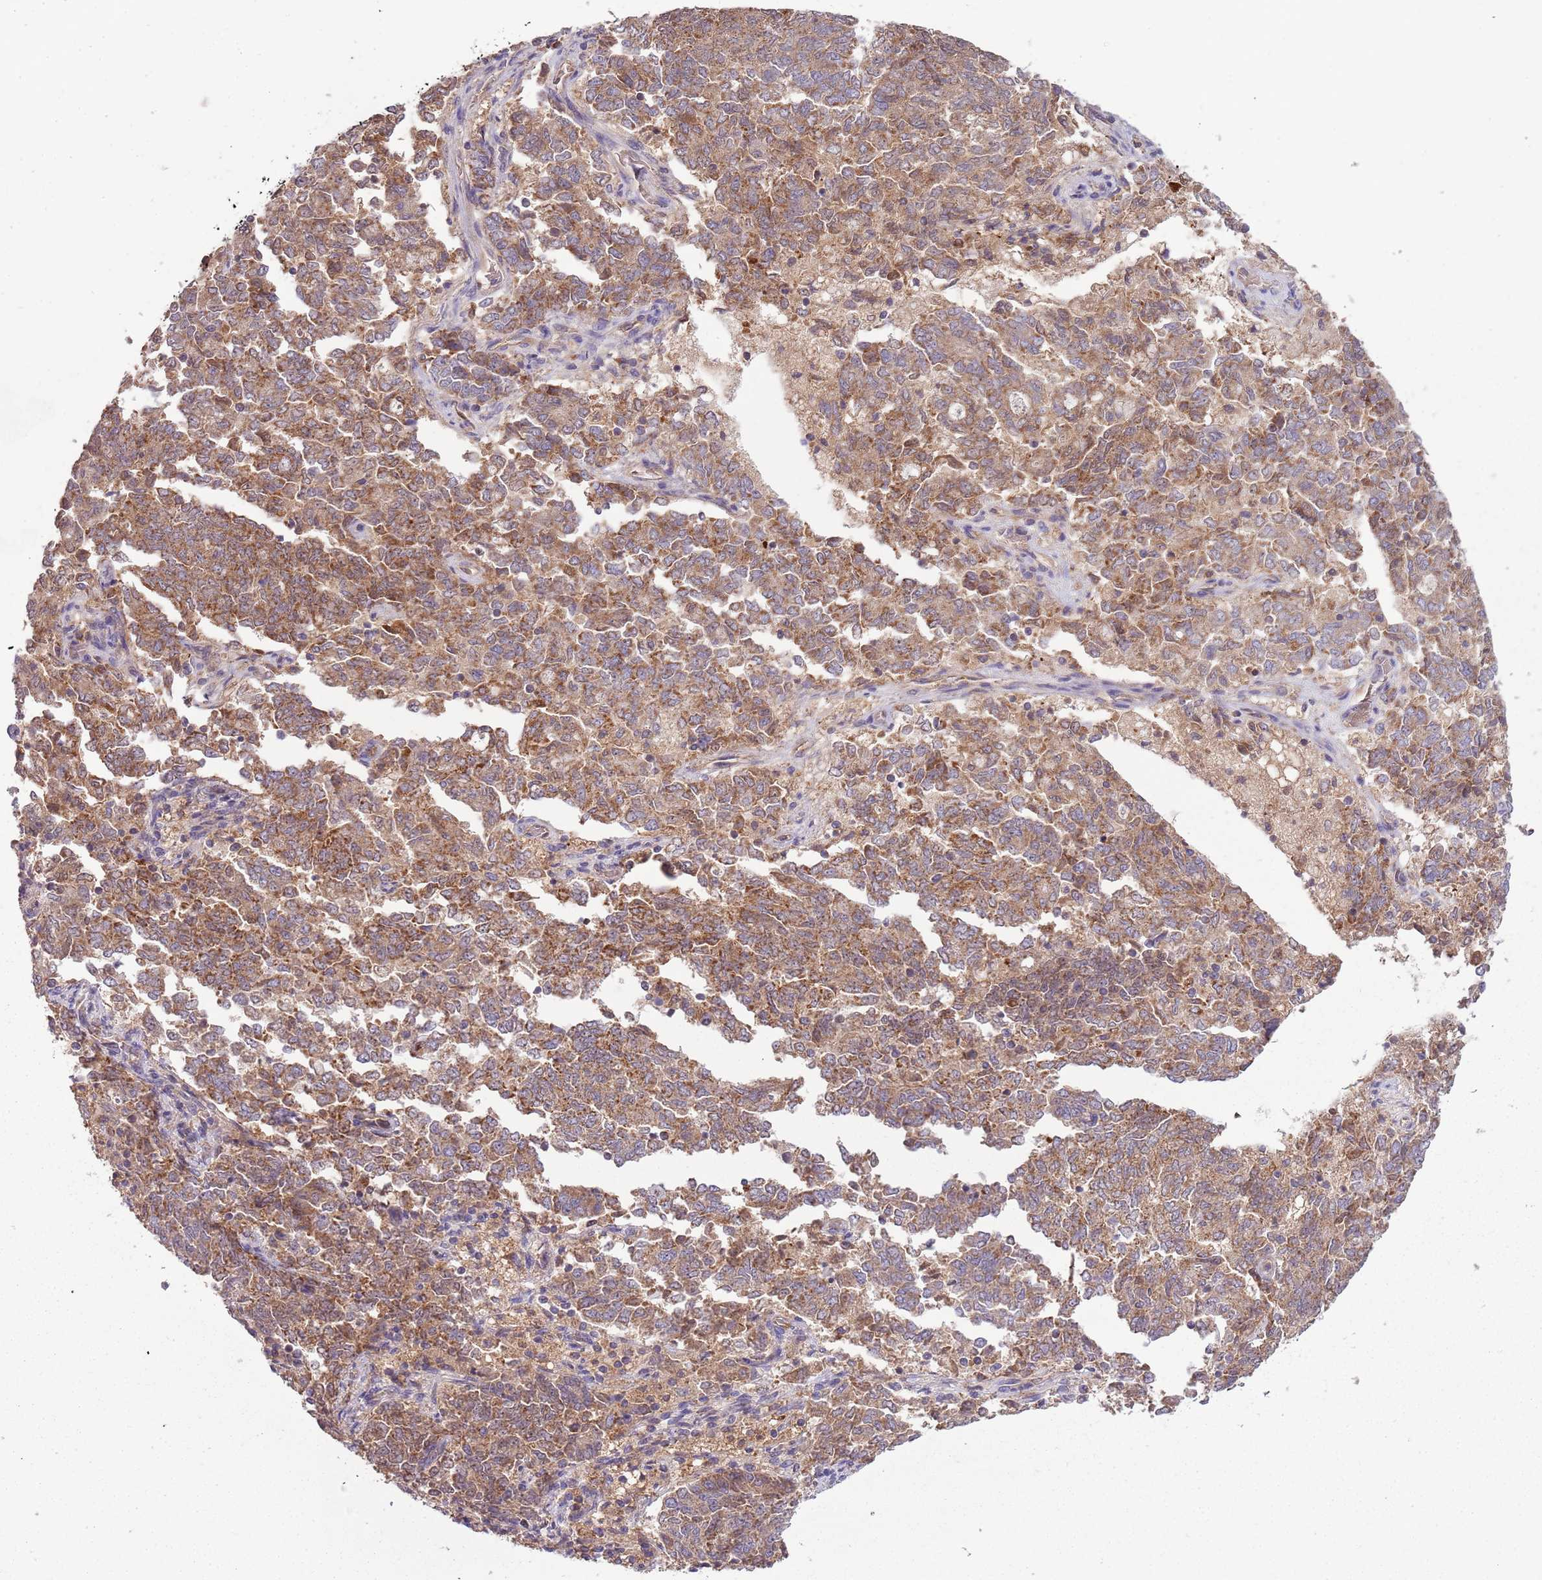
{"staining": {"intensity": "moderate", "quantity": ">75%", "location": "cytoplasmic/membranous"}, "tissue": "endometrial cancer", "cell_type": "Tumor cells", "image_type": "cancer", "snomed": [{"axis": "morphology", "description": "Adenocarcinoma, NOS"}, {"axis": "topography", "description": "Endometrium"}], "caption": "Endometrial cancer was stained to show a protein in brown. There is medium levels of moderate cytoplasmic/membranous positivity in approximately >75% of tumor cells. (brown staining indicates protein expression, while blue staining denotes nuclei).", "gene": "FECH", "patient": {"sex": "female", "age": 80}}